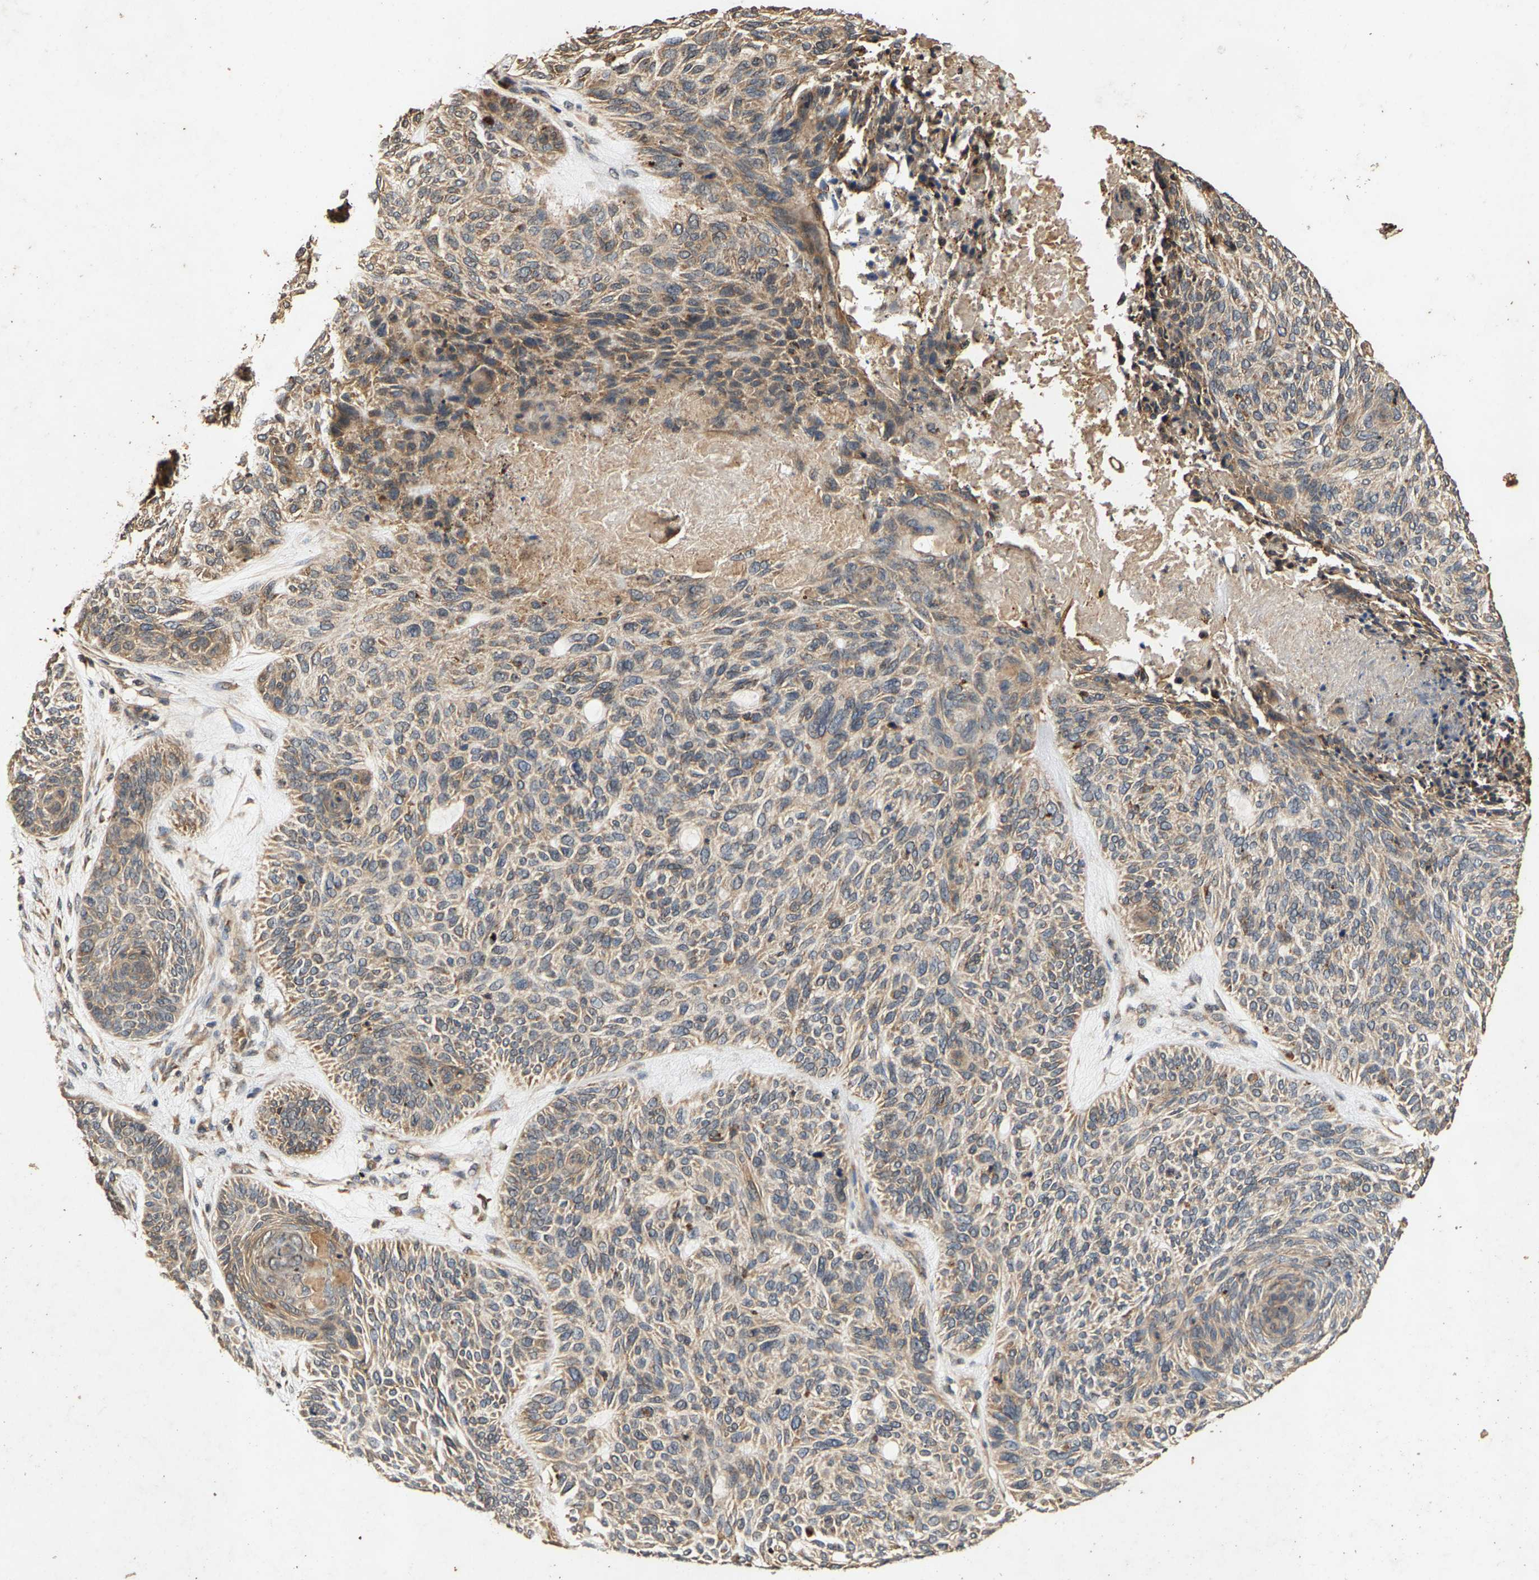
{"staining": {"intensity": "weak", "quantity": ">75%", "location": "cytoplasmic/membranous"}, "tissue": "skin cancer", "cell_type": "Tumor cells", "image_type": "cancer", "snomed": [{"axis": "morphology", "description": "Basal cell carcinoma"}, {"axis": "topography", "description": "Skin"}], "caption": "Tumor cells demonstrate weak cytoplasmic/membranous staining in approximately >75% of cells in skin basal cell carcinoma.", "gene": "CIDEC", "patient": {"sex": "male", "age": 55}}